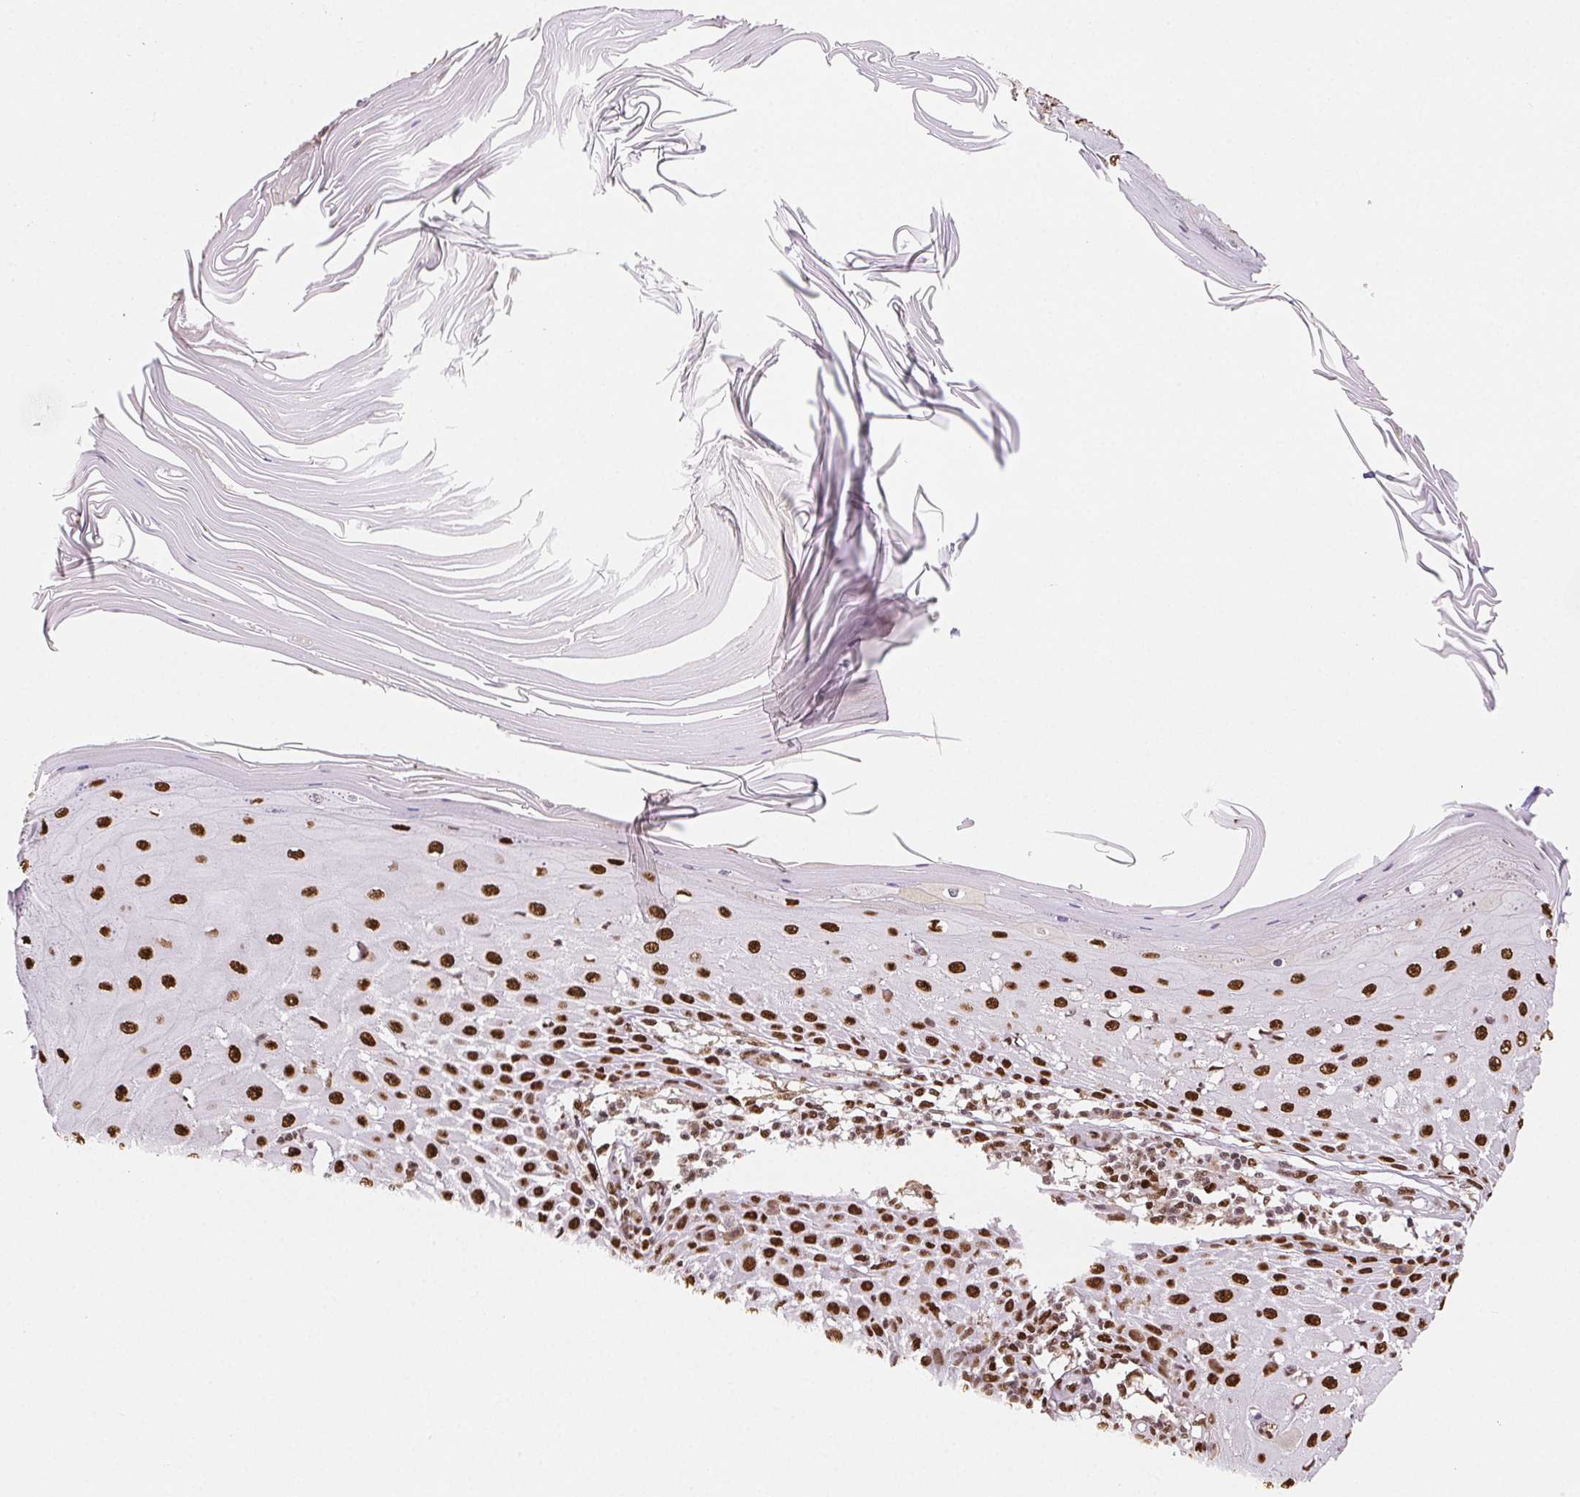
{"staining": {"intensity": "strong", "quantity": ">75%", "location": "nuclear"}, "tissue": "skin cancer", "cell_type": "Tumor cells", "image_type": "cancer", "snomed": [{"axis": "morphology", "description": "Squamous cell carcinoma, NOS"}, {"axis": "topography", "description": "Skin"}], "caption": "Skin cancer (squamous cell carcinoma) was stained to show a protein in brown. There is high levels of strong nuclear staining in approximately >75% of tumor cells. (Stains: DAB (3,3'-diaminobenzidine) in brown, nuclei in blue, Microscopy: brightfield microscopy at high magnification).", "gene": "SET", "patient": {"sex": "female", "age": 73}}